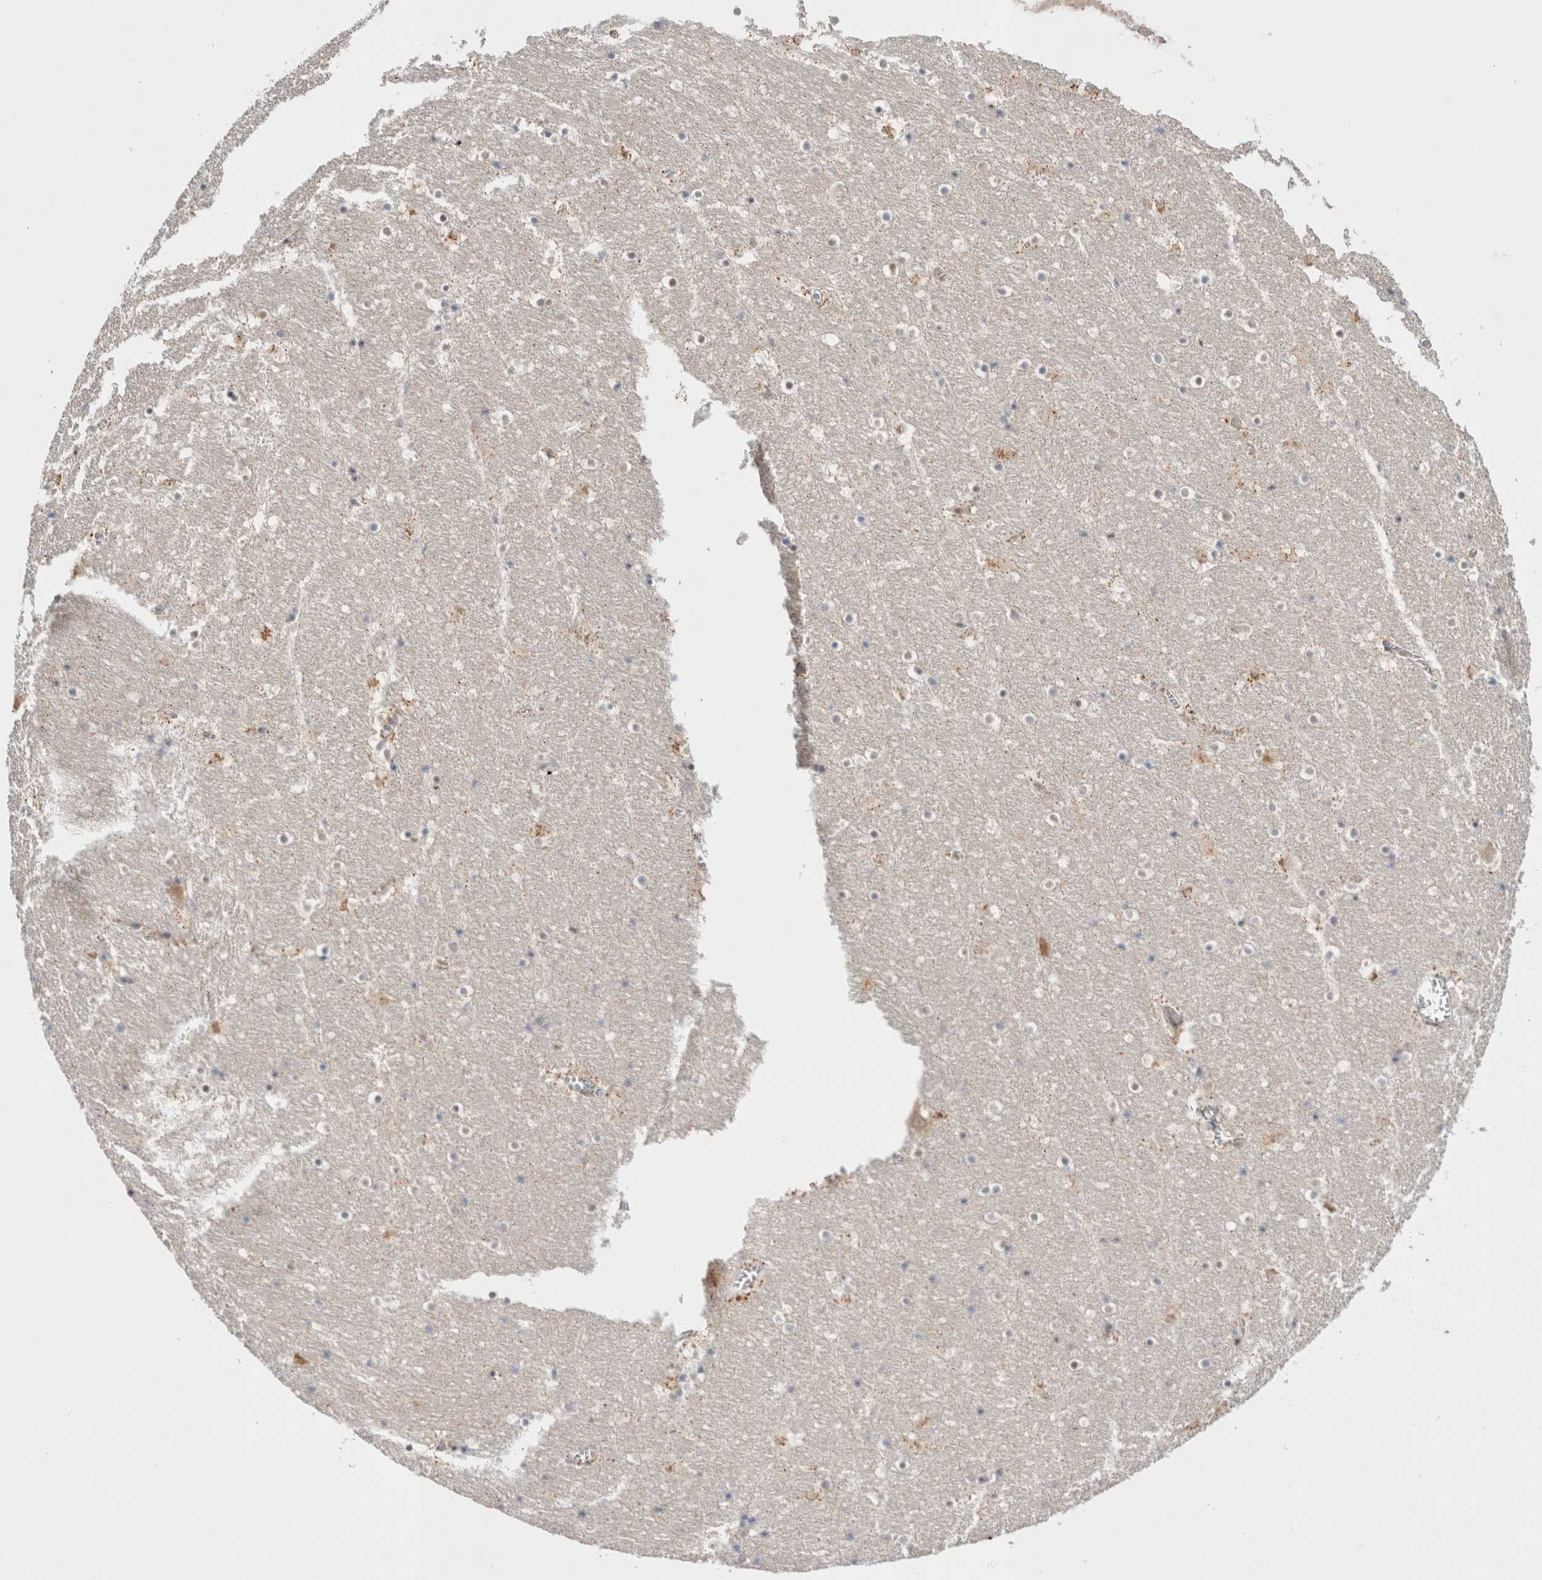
{"staining": {"intensity": "moderate", "quantity": "<25%", "location": "cytoplasmic/membranous"}, "tissue": "hippocampus", "cell_type": "Glial cells", "image_type": "normal", "snomed": [{"axis": "morphology", "description": "Normal tissue, NOS"}, {"axis": "topography", "description": "Hippocampus"}], "caption": "This micrograph demonstrates immunohistochemistry (IHC) staining of benign hippocampus, with low moderate cytoplasmic/membranous expression in approximately <25% of glial cells.", "gene": "NDOR1", "patient": {"sex": "male", "age": 45}}